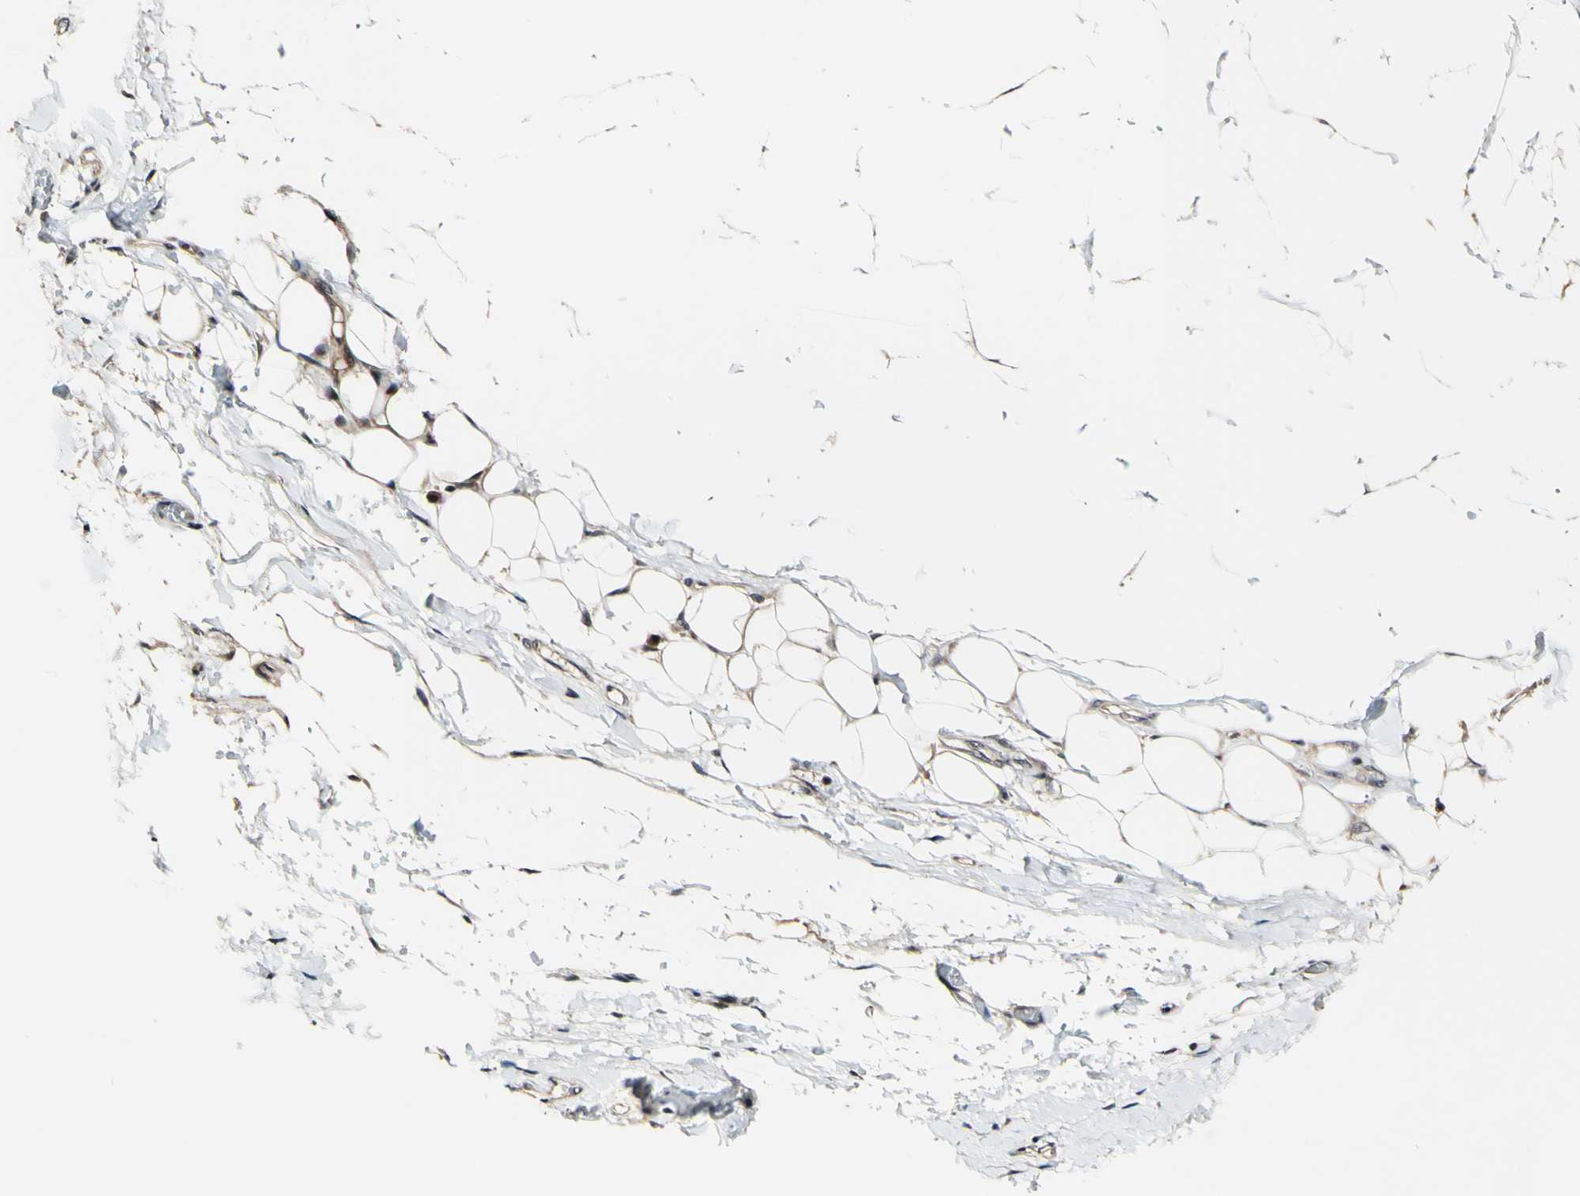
{"staining": {"intensity": "moderate", "quantity": ">75%", "location": "cytoplasmic/membranous,nuclear"}, "tissue": "adipose tissue", "cell_type": "Adipocytes", "image_type": "normal", "snomed": [{"axis": "morphology", "description": "Normal tissue, NOS"}, {"axis": "morphology", "description": "Adenocarcinoma, NOS"}, {"axis": "topography", "description": "Esophagus"}], "caption": "Approximately >75% of adipocytes in unremarkable adipose tissue exhibit moderate cytoplasmic/membranous,nuclear protein positivity as visualized by brown immunohistochemical staining.", "gene": "POLR2F", "patient": {"sex": "male", "age": 62}}